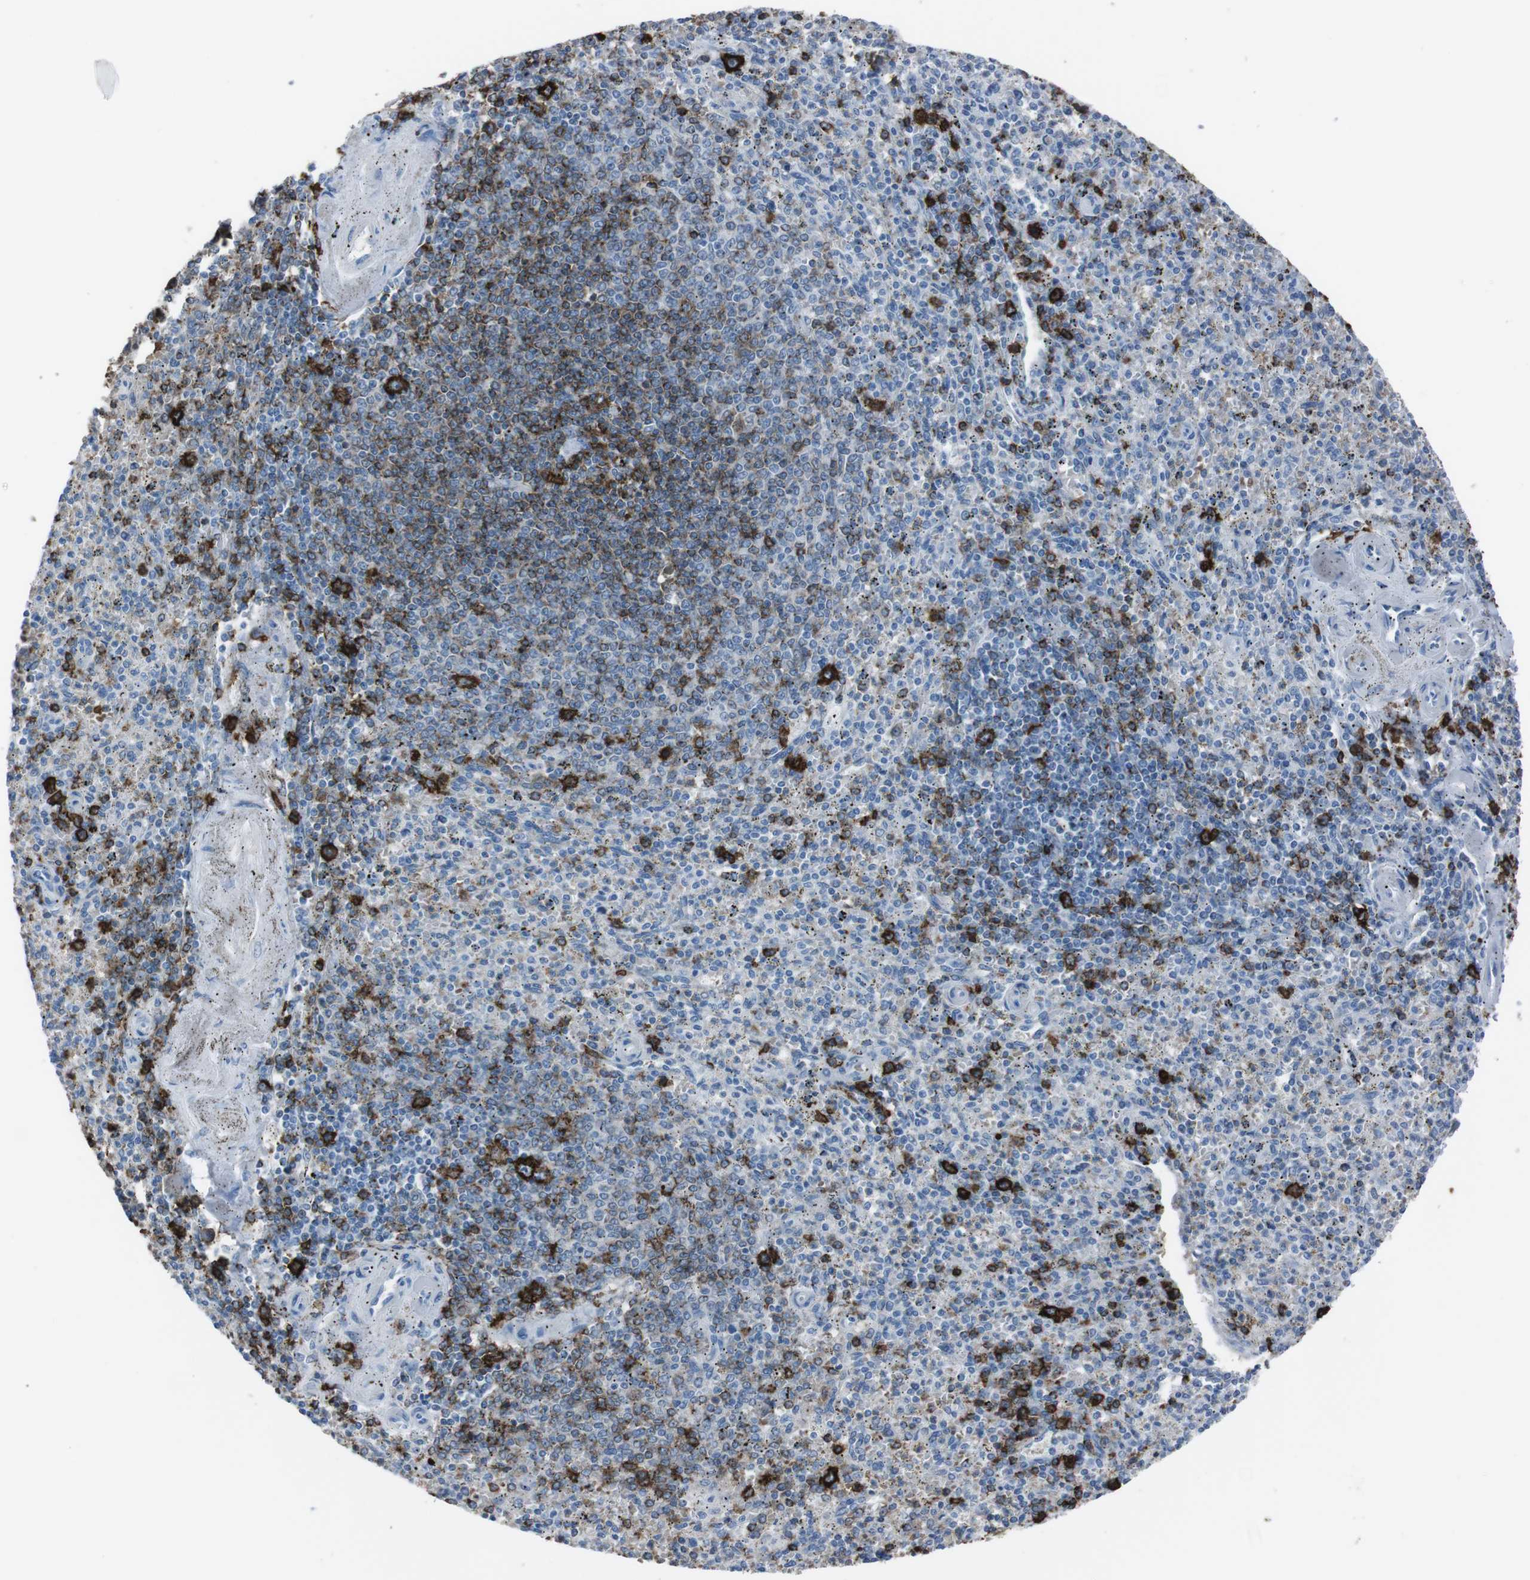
{"staining": {"intensity": "strong", "quantity": "<25%", "location": "cytoplasmic/membranous"}, "tissue": "spleen", "cell_type": "Cells in red pulp", "image_type": "normal", "snomed": [{"axis": "morphology", "description": "Normal tissue, NOS"}, {"axis": "topography", "description": "Spleen"}], "caption": "Immunohistochemical staining of benign spleen shows medium levels of strong cytoplasmic/membranous expression in about <25% of cells in red pulp.", "gene": "ST6GAL1", "patient": {"sex": "male", "age": 72}}